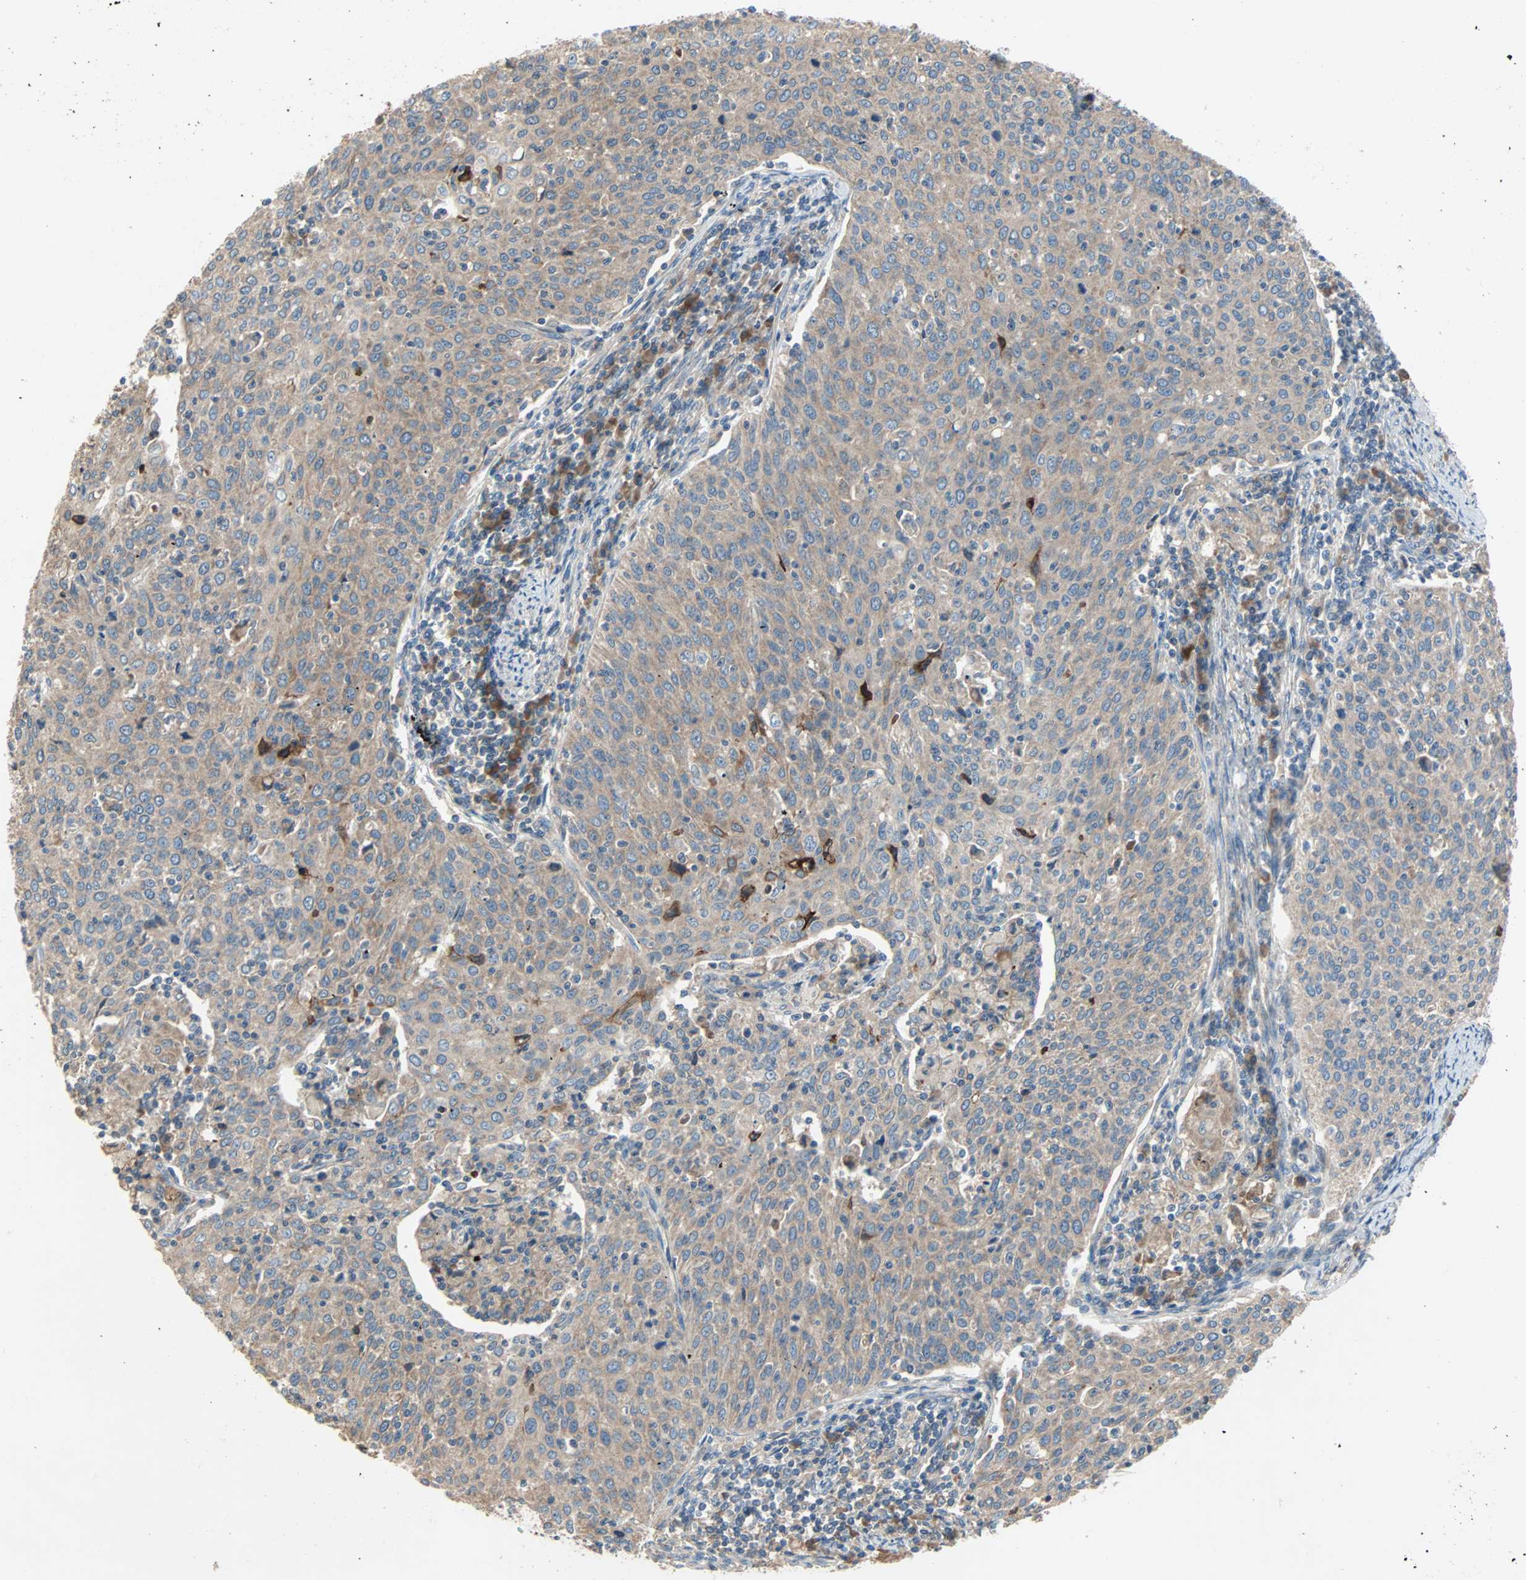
{"staining": {"intensity": "weak", "quantity": ">75%", "location": "cytoplasmic/membranous"}, "tissue": "cervical cancer", "cell_type": "Tumor cells", "image_type": "cancer", "snomed": [{"axis": "morphology", "description": "Squamous cell carcinoma, NOS"}, {"axis": "topography", "description": "Cervix"}], "caption": "Squamous cell carcinoma (cervical) tissue exhibits weak cytoplasmic/membranous expression in about >75% of tumor cells, visualized by immunohistochemistry.", "gene": "XYLT1", "patient": {"sex": "female", "age": 38}}